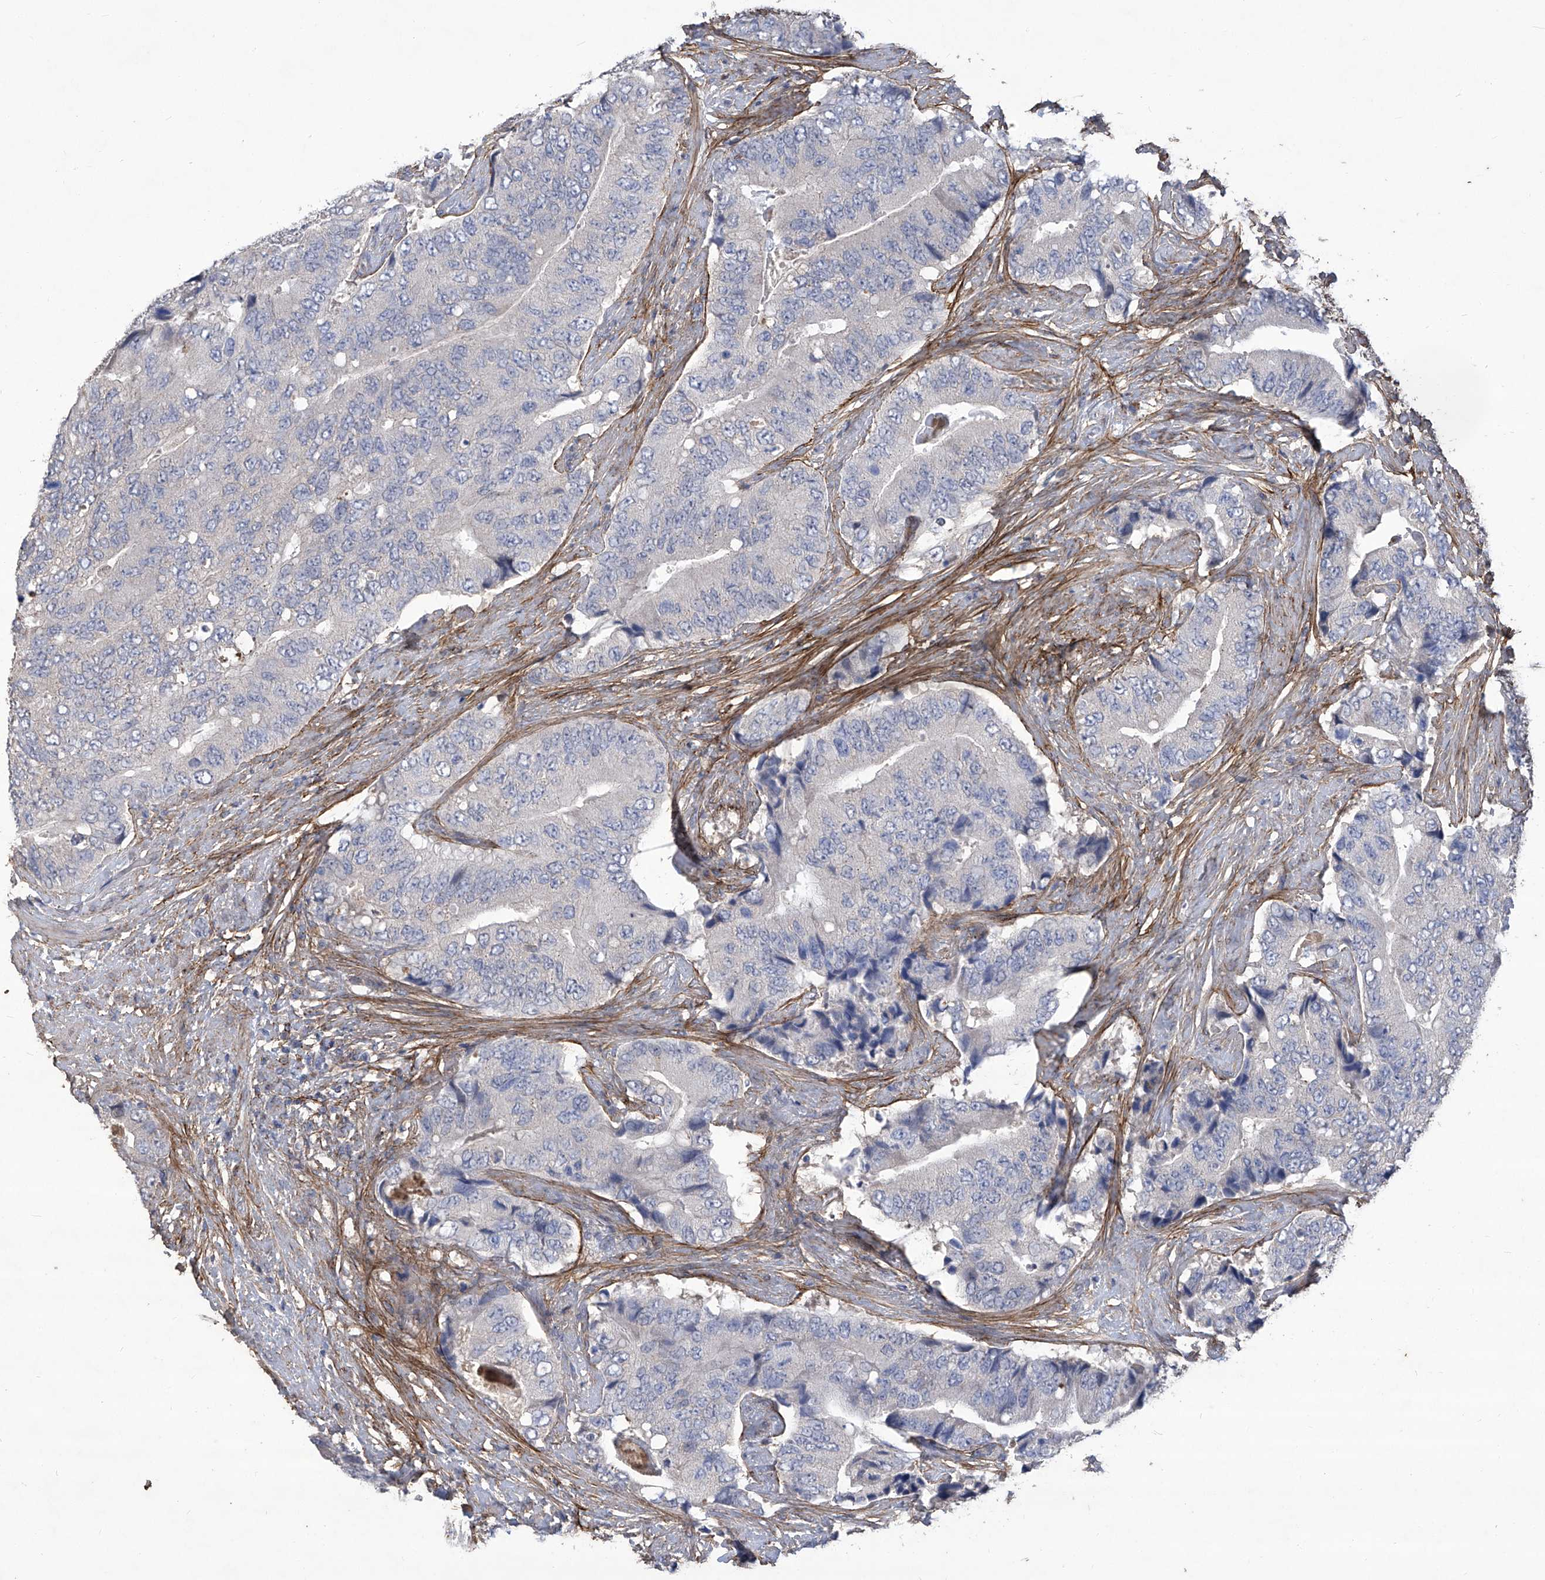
{"staining": {"intensity": "negative", "quantity": "none", "location": "none"}, "tissue": "prostate cancer", "cell_type": "Tumor cells", "image_type": "cancer", "snomed": [{"axis": "morphology", "description": "Adenocarcinoma, High grade"}, {"axis": "topography", "description": "Prostate"}], "caption": "An image of human prostate adenocarcinoma (high-grade) is negative for staining in tumor cells.", "gene": "TXNIP", "patient": {"sex": "male", "age": 70}}